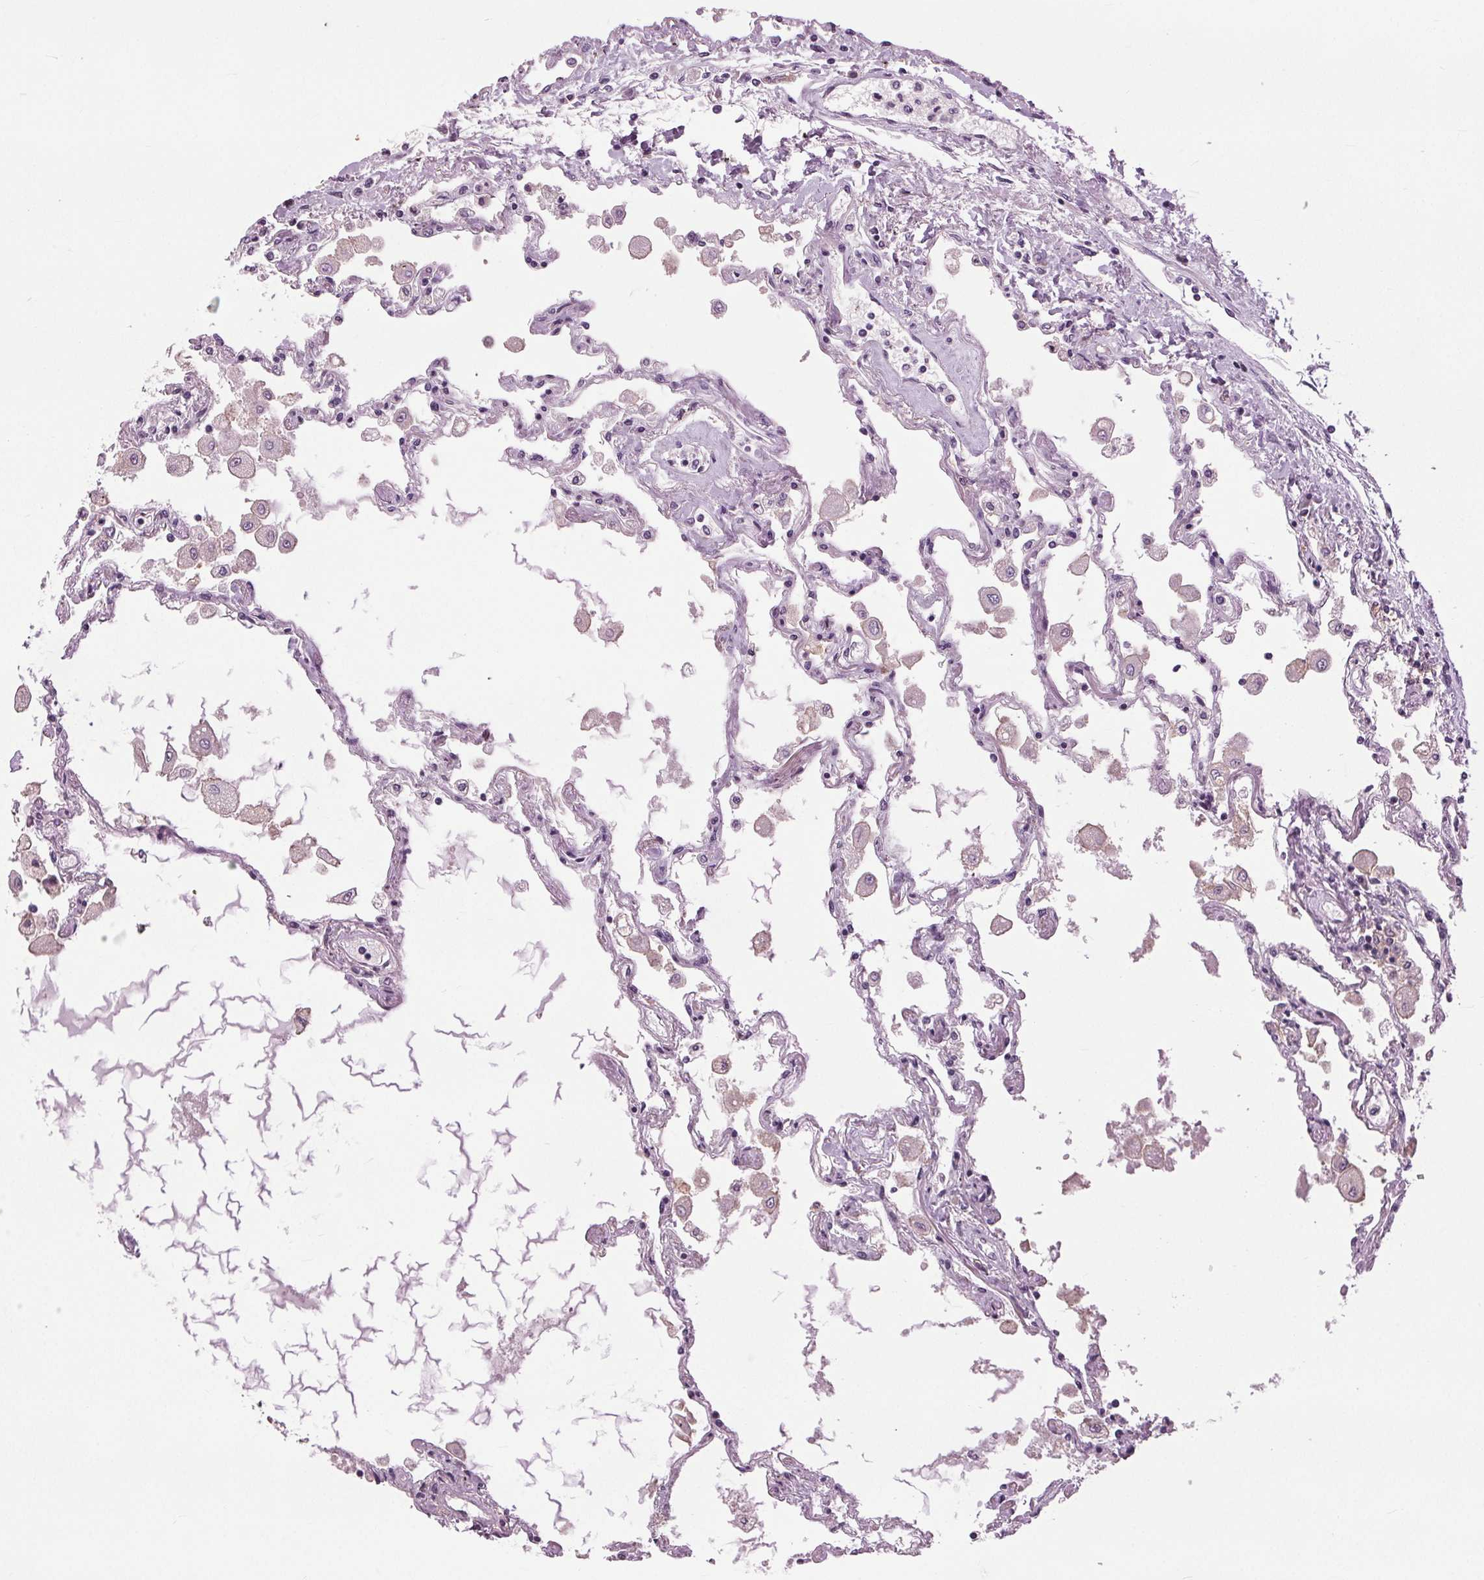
{"staining": {"intensity": "negative", "quantity": "none", "location": "none"}, "tissue": "lung", "cell_type": "Alveolar cells", "image_type": "normal", "snomed": [{"axis": "morphology", "description": "Normal tissue, NOS"}, {"axis": "morphology", "description": "Adenocarcinoma, NOS"}, {"axis": "topography", "description": "Cartilage tissue"}, {"axis": "topography", "description": "Lung"}], "caption": "Immunohistochemistry (IHC) photomicrograph of unremarkable human lung stained for a protein (brown), which shows no staining in alveolar cells. (Brightfield microscopy of DAB IHC at high magnification).", "gene": "BSDC1", "patient": {"sex": "female", "age": 67}}